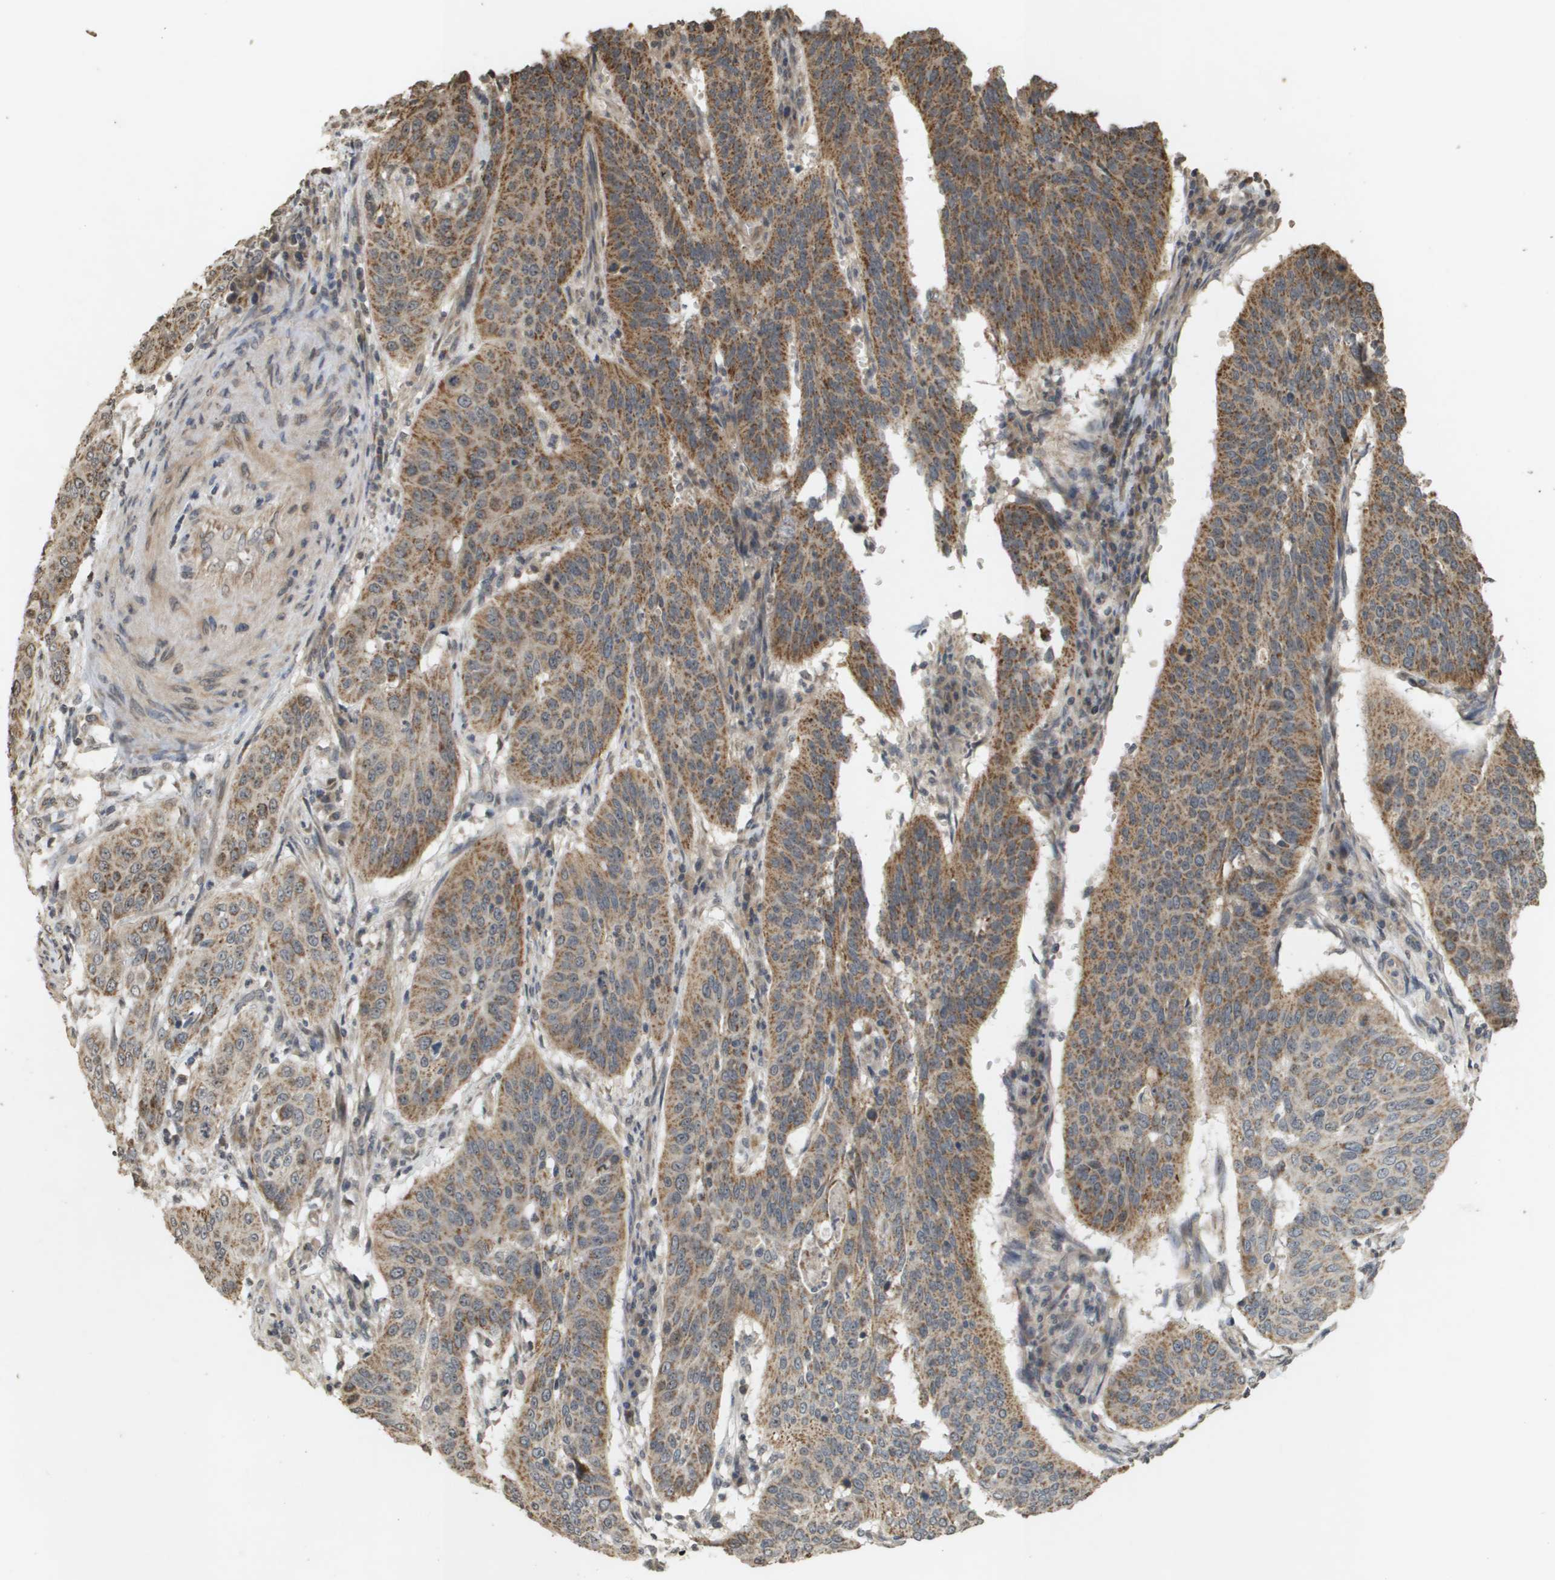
{"staining": {"intensity": "moderate", "quantity": ">75%", "location": "cytoplasmic/membranous"}, "tissue": "cervical cancer", "cell_type": "Tumor cells", "image_type": "cancer", "snomed": [{"axis": "morphology", "description": "Normal tissue, NOS"}, {"axis": "morphology", "description": "Squamous cell carcinoma, NOS"}, {"axis": "topography", "description": "Cervix"}], "caption": "The micrograph reveals immunohistochemical staining of cervical squamous cell carcinoma. There is moderate cytoplasmic/membranous staining is appreciated in about >75% of tumor cells.", "gene": "RAB21", "patient": {"sex": "female", "age": 39}}